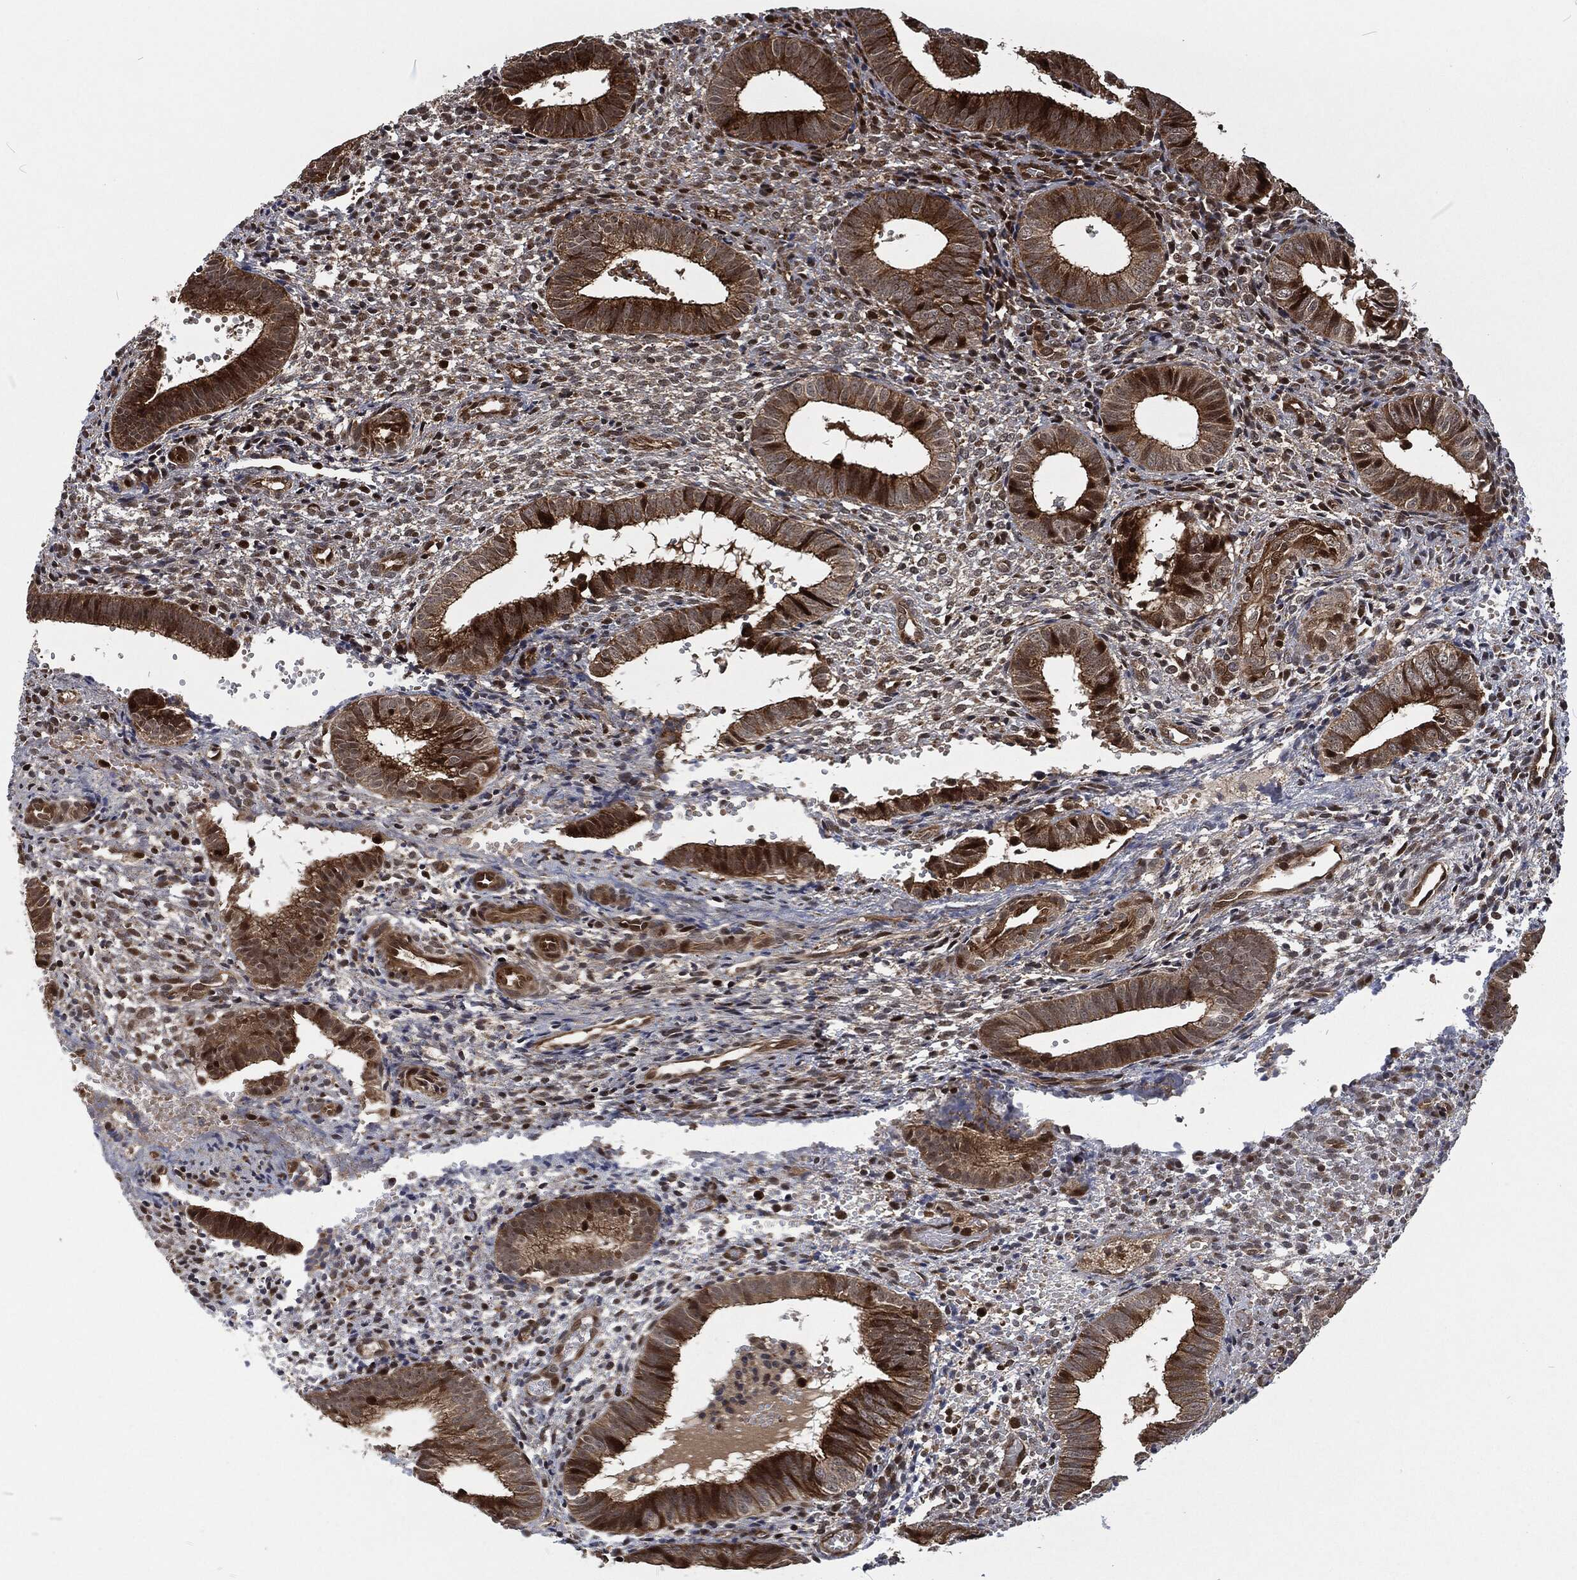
{"staining": {"intensity": "strong", "quantity": "<25%", "location": "cytoplasmic/membranous"}, "tissue": "endometrium", "cell_type": "Cells in endometrial stroma", "image_type": "normal", "snomed": [{"axis": "morphology", "description": "Normal tissue, NOS"}, {"axis": "topography", "description": "Endometrium"}], "caption": "High-magnification brightfield microscopy of normal endometrium stained with DAB (3,3'-diaminobenzidine) (brown) and counterstained with hematoxylin (blue). cells in endometrial stroma exhibit strong cytoplasmic/membranous positivity is identified in about<25% of cells.", "gene": "CMPK2", "patient": {"sex": "female", "age": 42}}